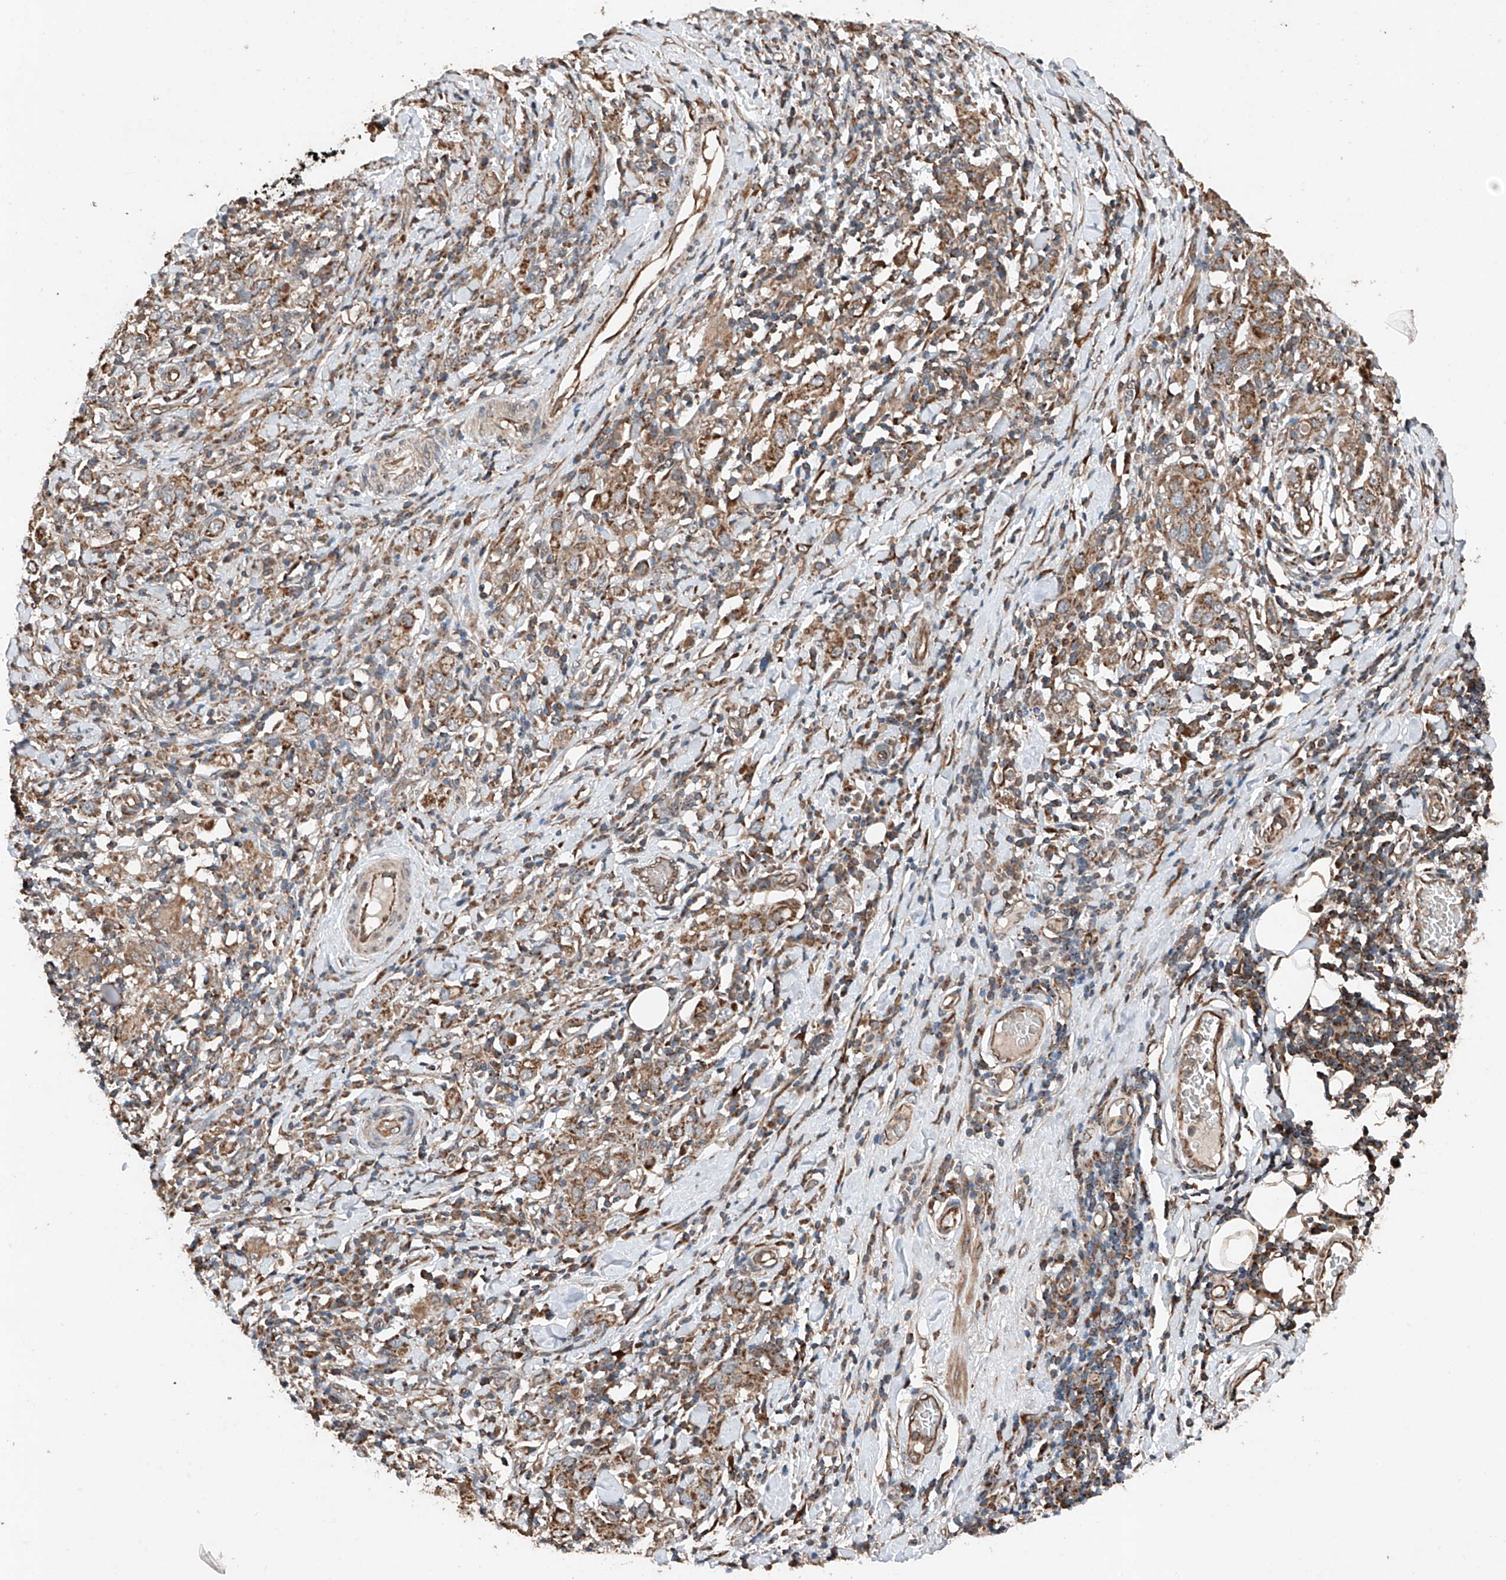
{"staining": {"intensity": "moderate", "quantity": ">75%", "location": "cytoplasmic/membranous"}, "tissue": "stomach cancer", "cell_type": "Tumor cells", "image_type": "cancer", "snomed": [{"axis": "morphology", "description": "Adenocarcinoma, NOS"}, {"axis": "topography", "description": "Stomach, upper"}], "caption": "The image reveals immunohistochemical staining of stomach cancer (adenocarcinoma). There is moderate cytoplasmic/membranous expression is present in approximately >75% of tumor cells. Nuclei are stained in blue.", "gene": "AP4B1", "patient": {"sex": "male", "age": 62}}